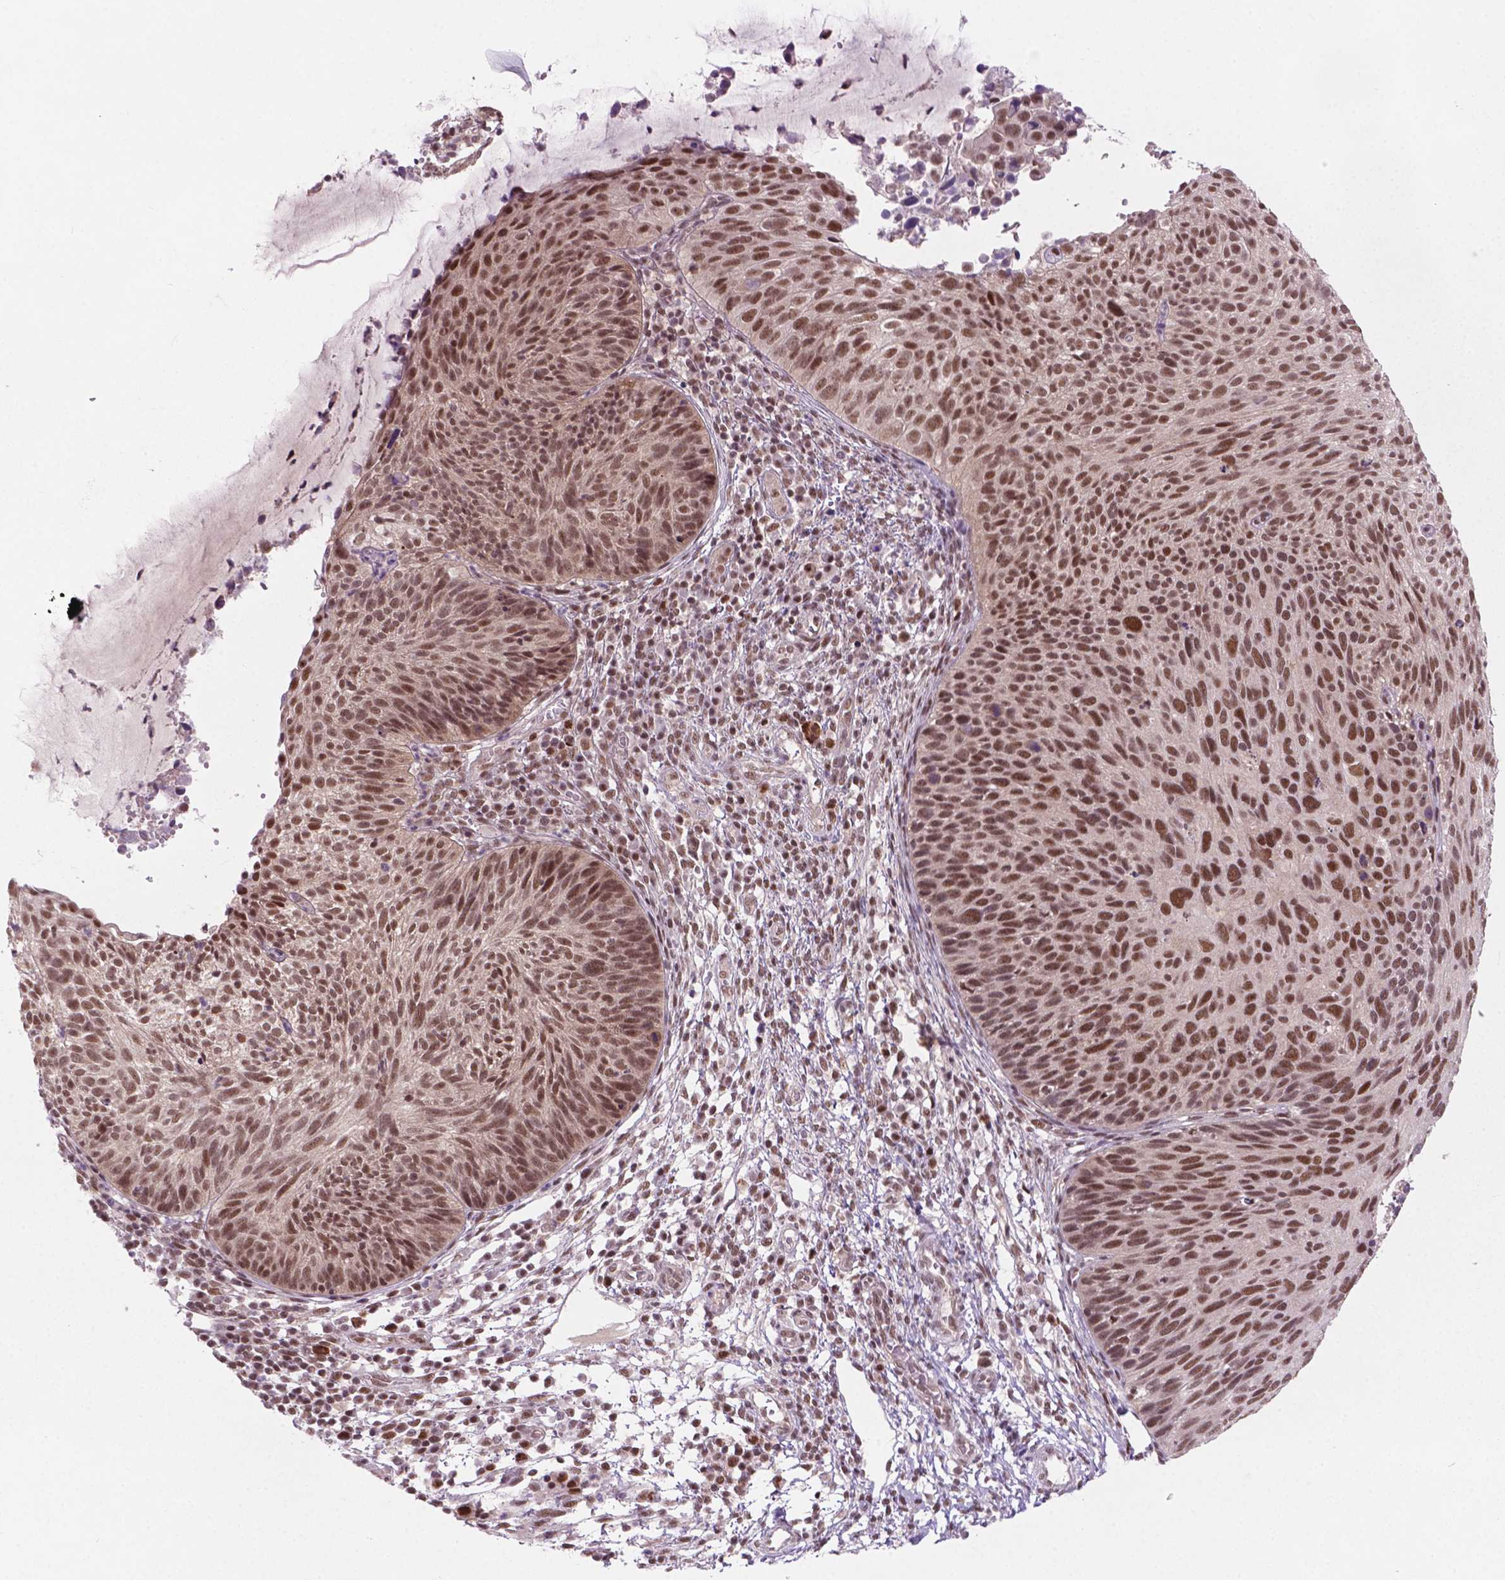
{"staining": {"intensity": "moderate", "quantity": ">75%", "location": "nuclear"}, "tissue": "cervical cancer", "cell_type": "Tumor cells", "image_type": "cancer", "snomed": [{"axis": "morphology", "description": "Squamous cell carcinoma, NOS"}, {"axis": "topography", "description": "Cervix"}], "caption": "A medium amount of moderate nuclear staining is seen in approximately >75% of tumor cells in cervical cancer tissue. (Brightfield microscopy of DAB IHC at high magnification).", "gene": "PHAX", "patient": {"sex": "female", "age": 36}}